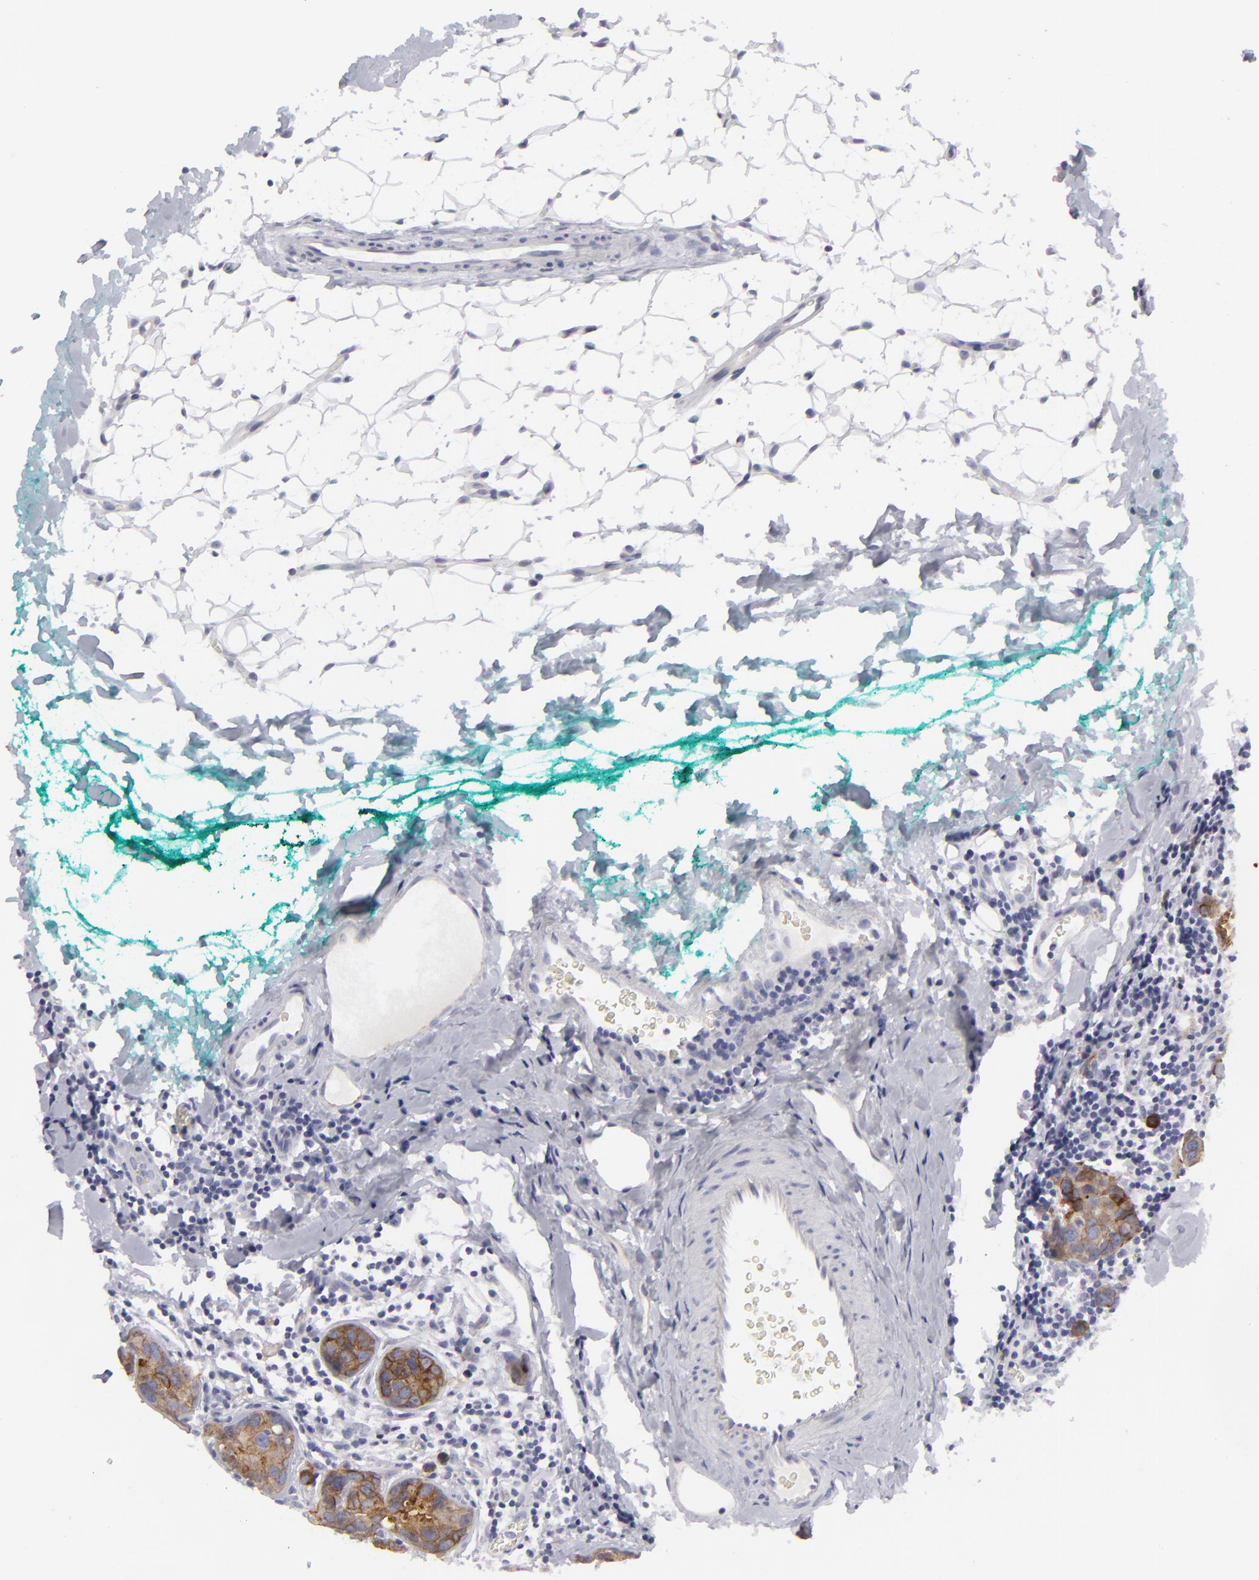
{"staining": {"intensity": "moderate", "quantity": ">75%", "location": "cytoplasmic/membranous"}, "tissue": "breast cancer", "cell_type": "Tumor cells", "image_type": "cancer", "snomed": [{"axis": "morphology", "description": "Duct carcinoma"}, {"axis": "topography", "description": "Breast"}], "caption": "Breast intraductal carcinoma stained for a protein displays moderate cytoplasmic/membranous positivity in tumor cells. The protein of interest is stained brown, and the nuclei are stained in blue (DAB (3,3'-diaminobenzidine) IHC with brightfield microscopy, high magnification).", "gene": "JUP", "patient": {"sex": "female", "age": 24}}